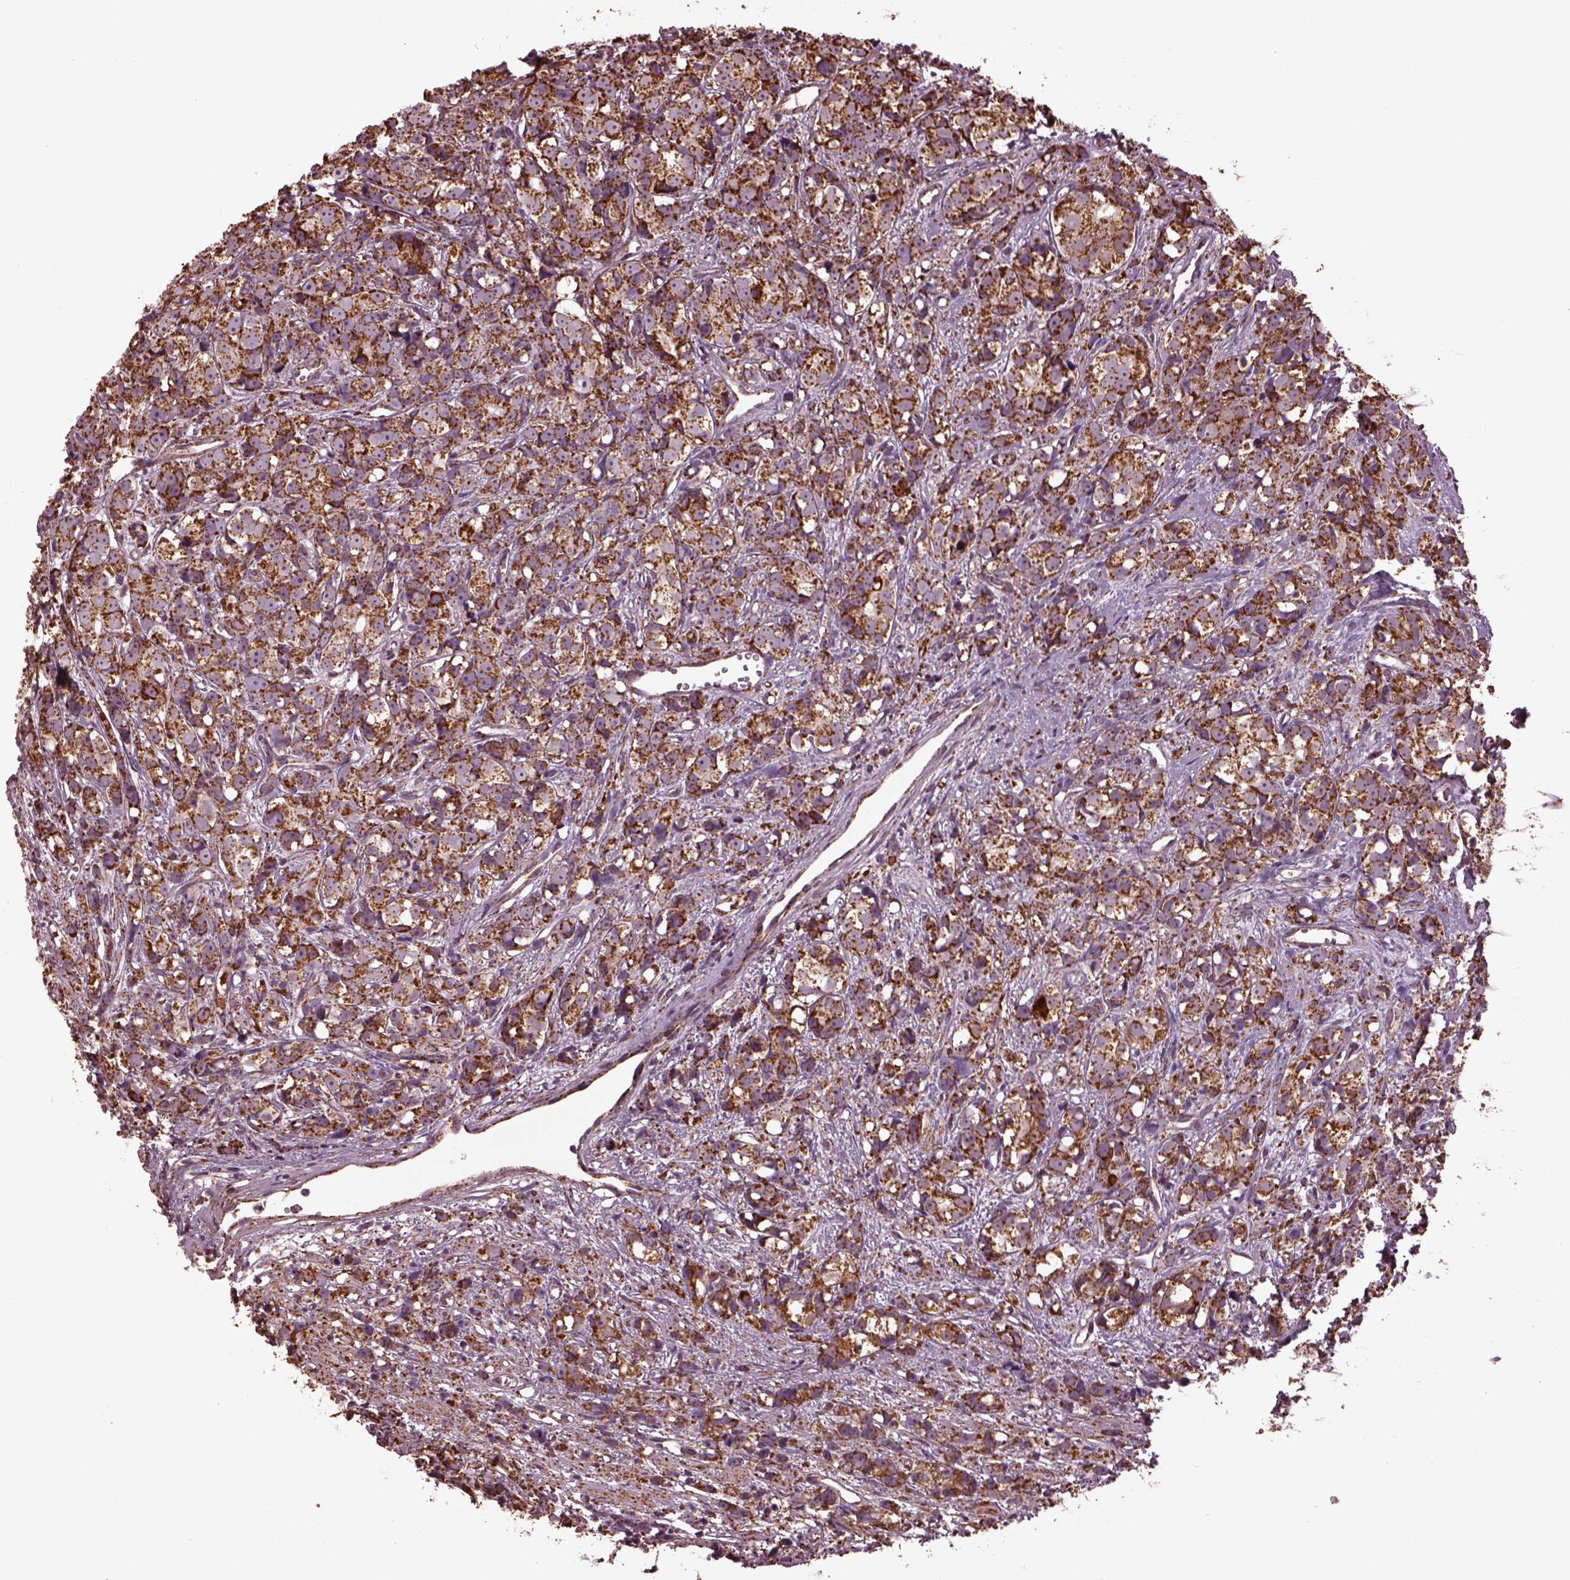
{"staining": {"intensity": "moderate", "quantity": ">75%", "location": "cytoplasmic/membranous"}, "tissue": "prostate cancer", "cell_type": "Tumor cells", "image_type": "cancer", "snomed": [{"axis": "morphology", "description": "Adenocarcinoma, High grade"}, {"axis": "topography", "description": "Prostate"}], "caption": "Brown immunohistochemical staining in adenocarcinoma (high-grade) (prostate) demonstrates moderate cytoplasmic/membranous expression in approximately >75% of tumor cells.", "gene": "TMEM254", "patient": {"sex": "male", "age": 77}}